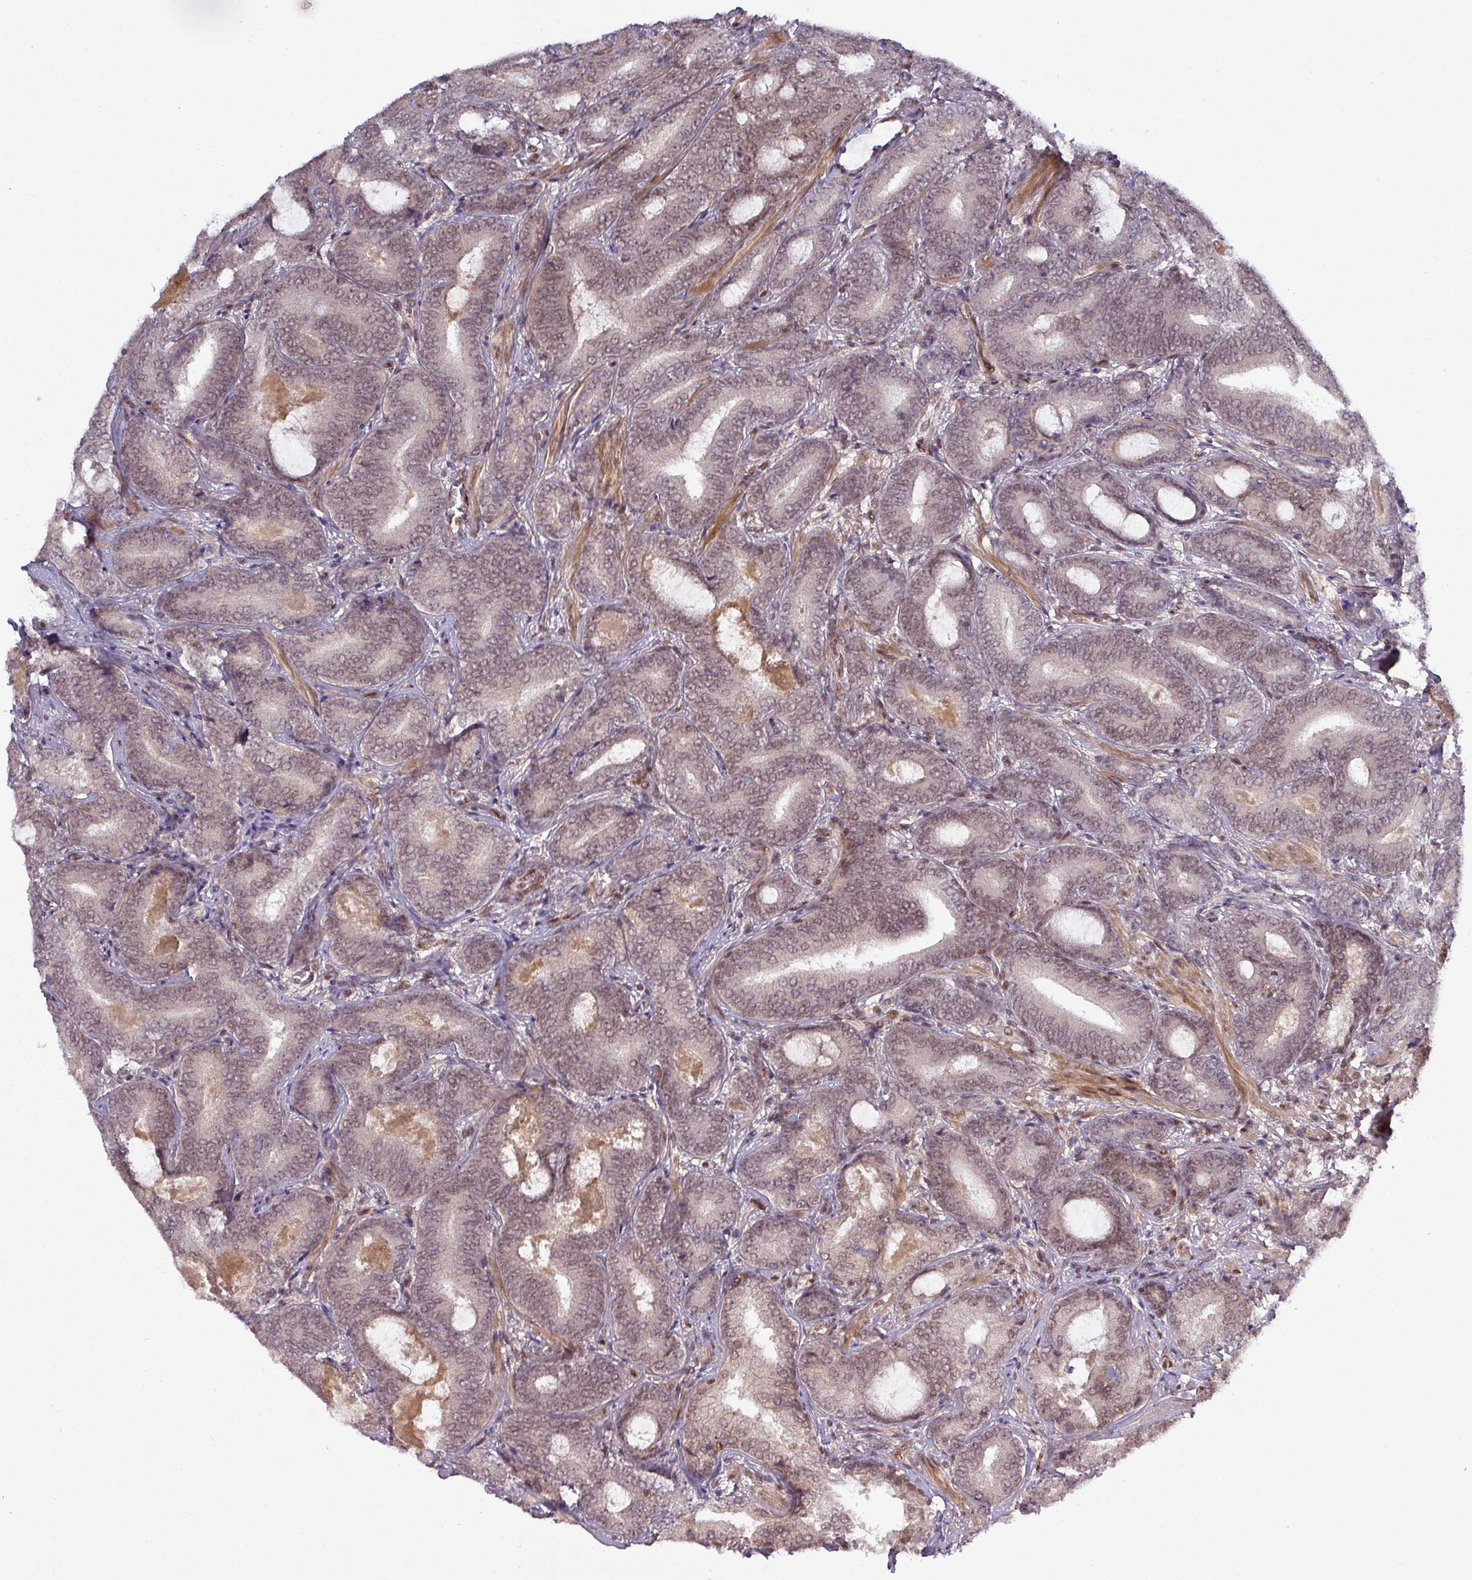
{"staining": {"intensity": "weak", "quantity": ">75%", "location": "cytoplasmic/membranous,nuclear"}, "tissue": "prostate cancer", "cell_type": "Tumor cells", "image_type": "cancer", "snomed": [{"axis": "morphology", "description": "Adenocarcinoma, Low grade"}, {"axis": "topography", "description": "Prostate and seminal vesicle, NOS"}], "caption": "Low-grade adenocarcinoma (prostate) was stained to show a protein in brown. There is low levels of weak cytoplasmic/membranous and nuclear staining in about >75% of tumor cells.", "gene": "CIC", "patient": {"sex": "male", "age": 61}}